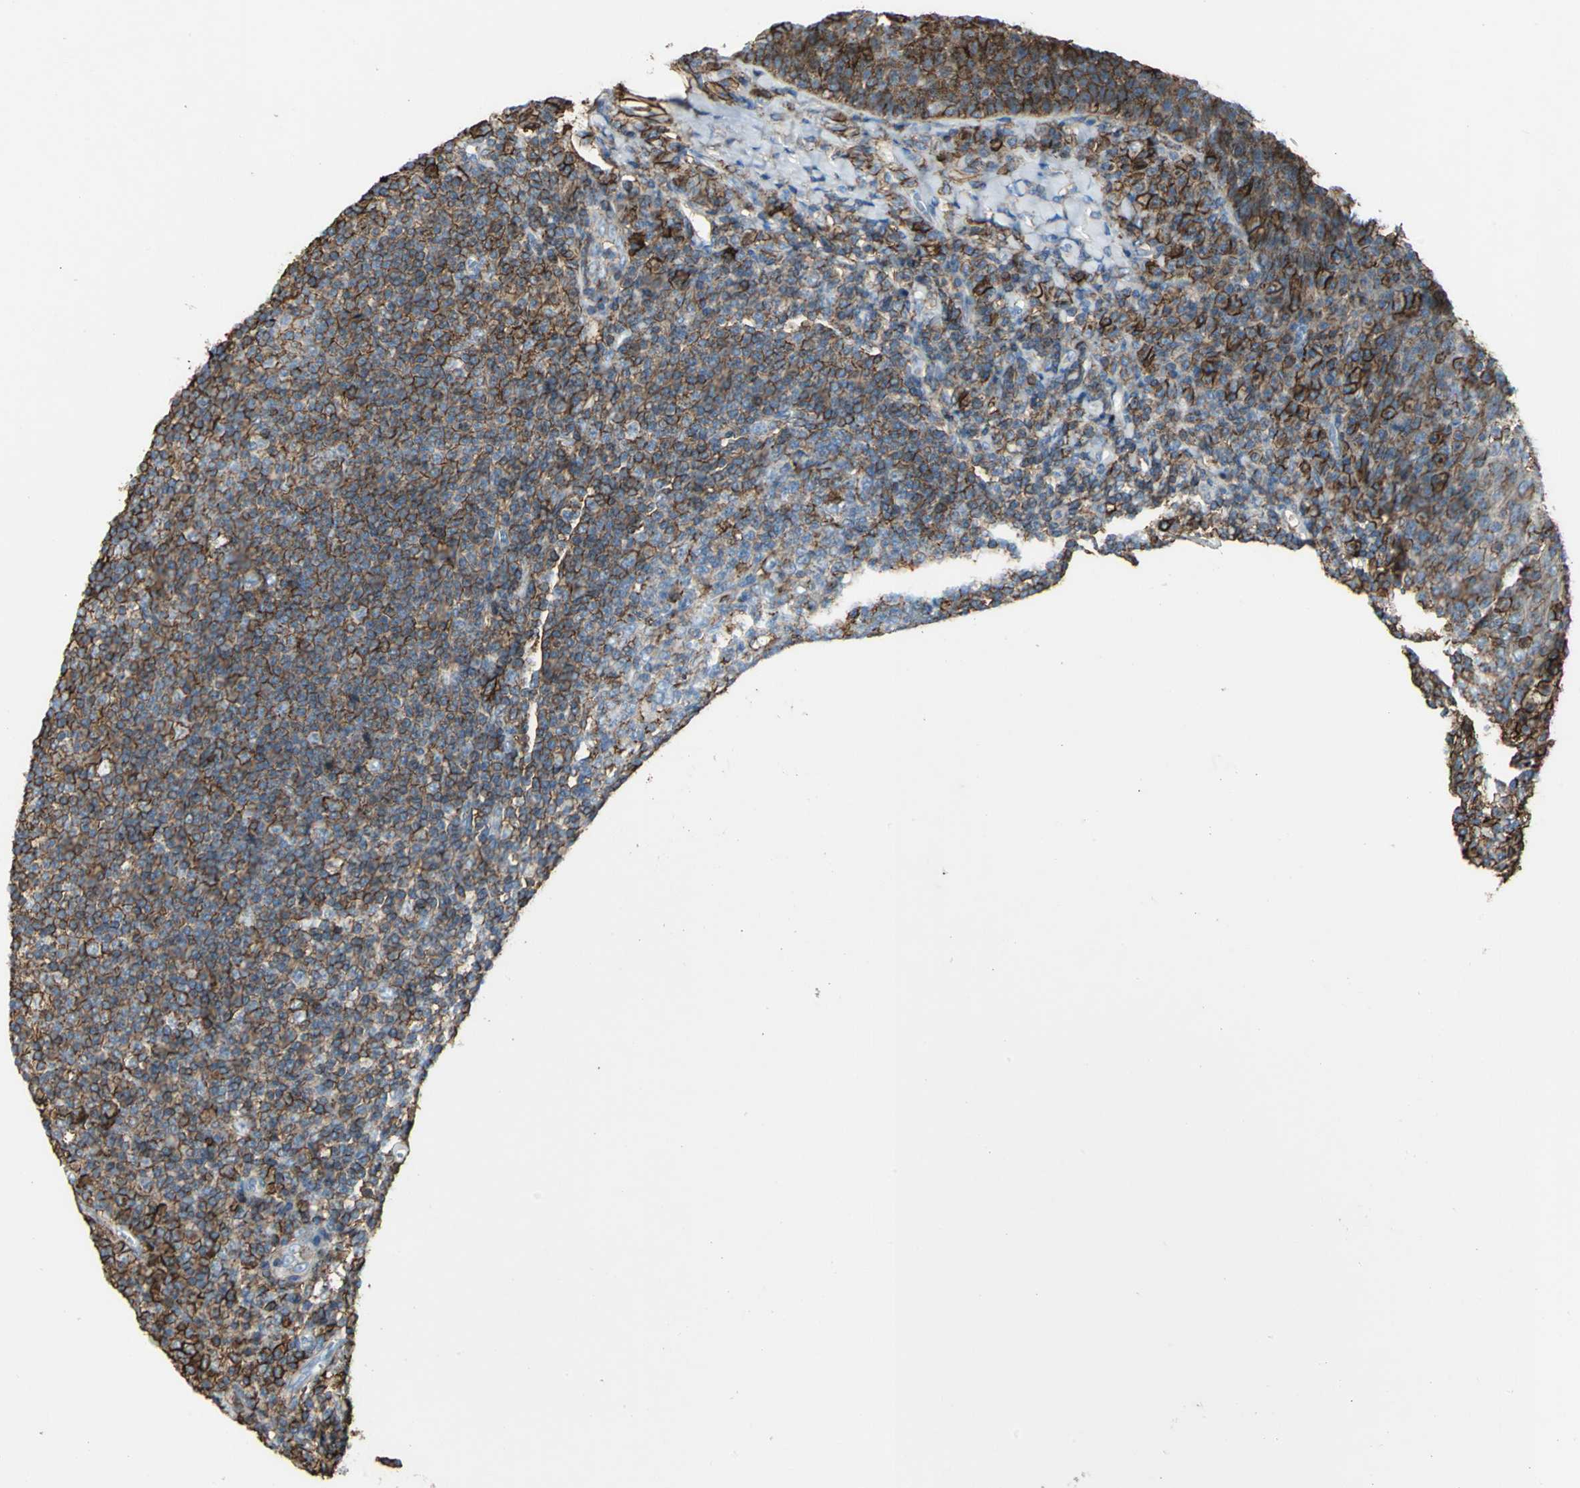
{"staining": {"intensity": "moderate", "quantity": "25%-75%", "location": "cytoplasmic/membranous"}, "tissue": "tonsil", "cell_type": "Germinal center cells", "image_type": "normal", "snomed": [{"axis": "morphology", "description": "Normal tissue, NOS"}, {"axis": "topography", "description": "Tonsil"}], "caption": "Immunohistochemistry (IHC) of unremarkable human tonsil exhibits medium levels of moderate cytoplasmic/membranous expression in about 25%-75% of germinal center cells.", "gene": "CD44", "patient": {"sex": "male", "age": 31}}